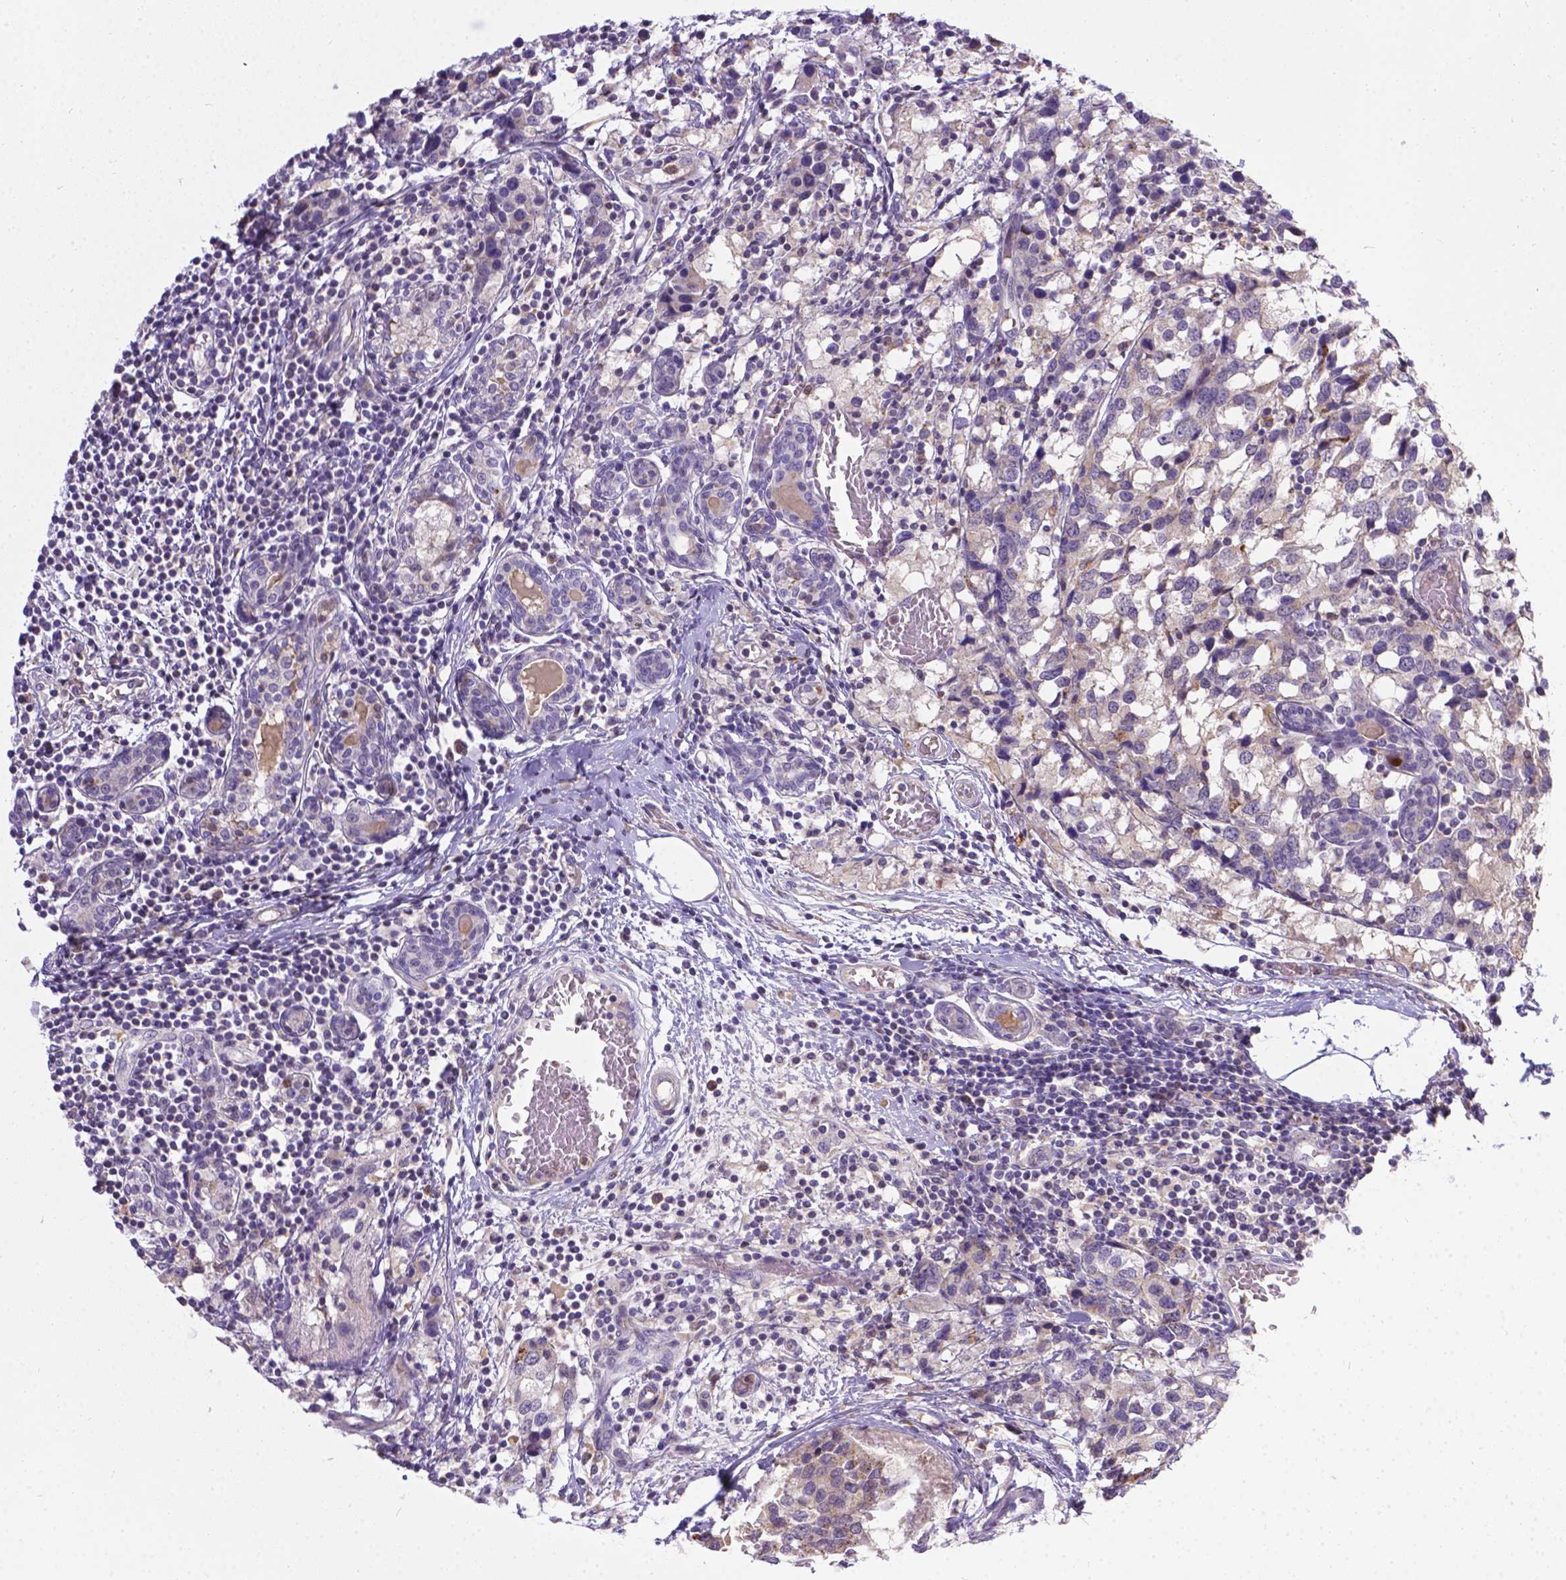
{"staining": {"intensity": "negative", "quantity": "none", "location": "none"}, "tissue": "breast cancer", "cell_type": "Tumor cells", "image_type": "cancer", "snomed": [{"axis": "morphology", "description": "Lobular carcinoma"}, {"axis": "topography", "description": "Breast"}], "caption": "High power microscopy histopathology image of an IHC photomicrograph of lobular carcinoma (breast), revealing no significant staining in tumor cells.", "gene": "TM4SF18", "patient": {"sex": "female", "age": 59}}